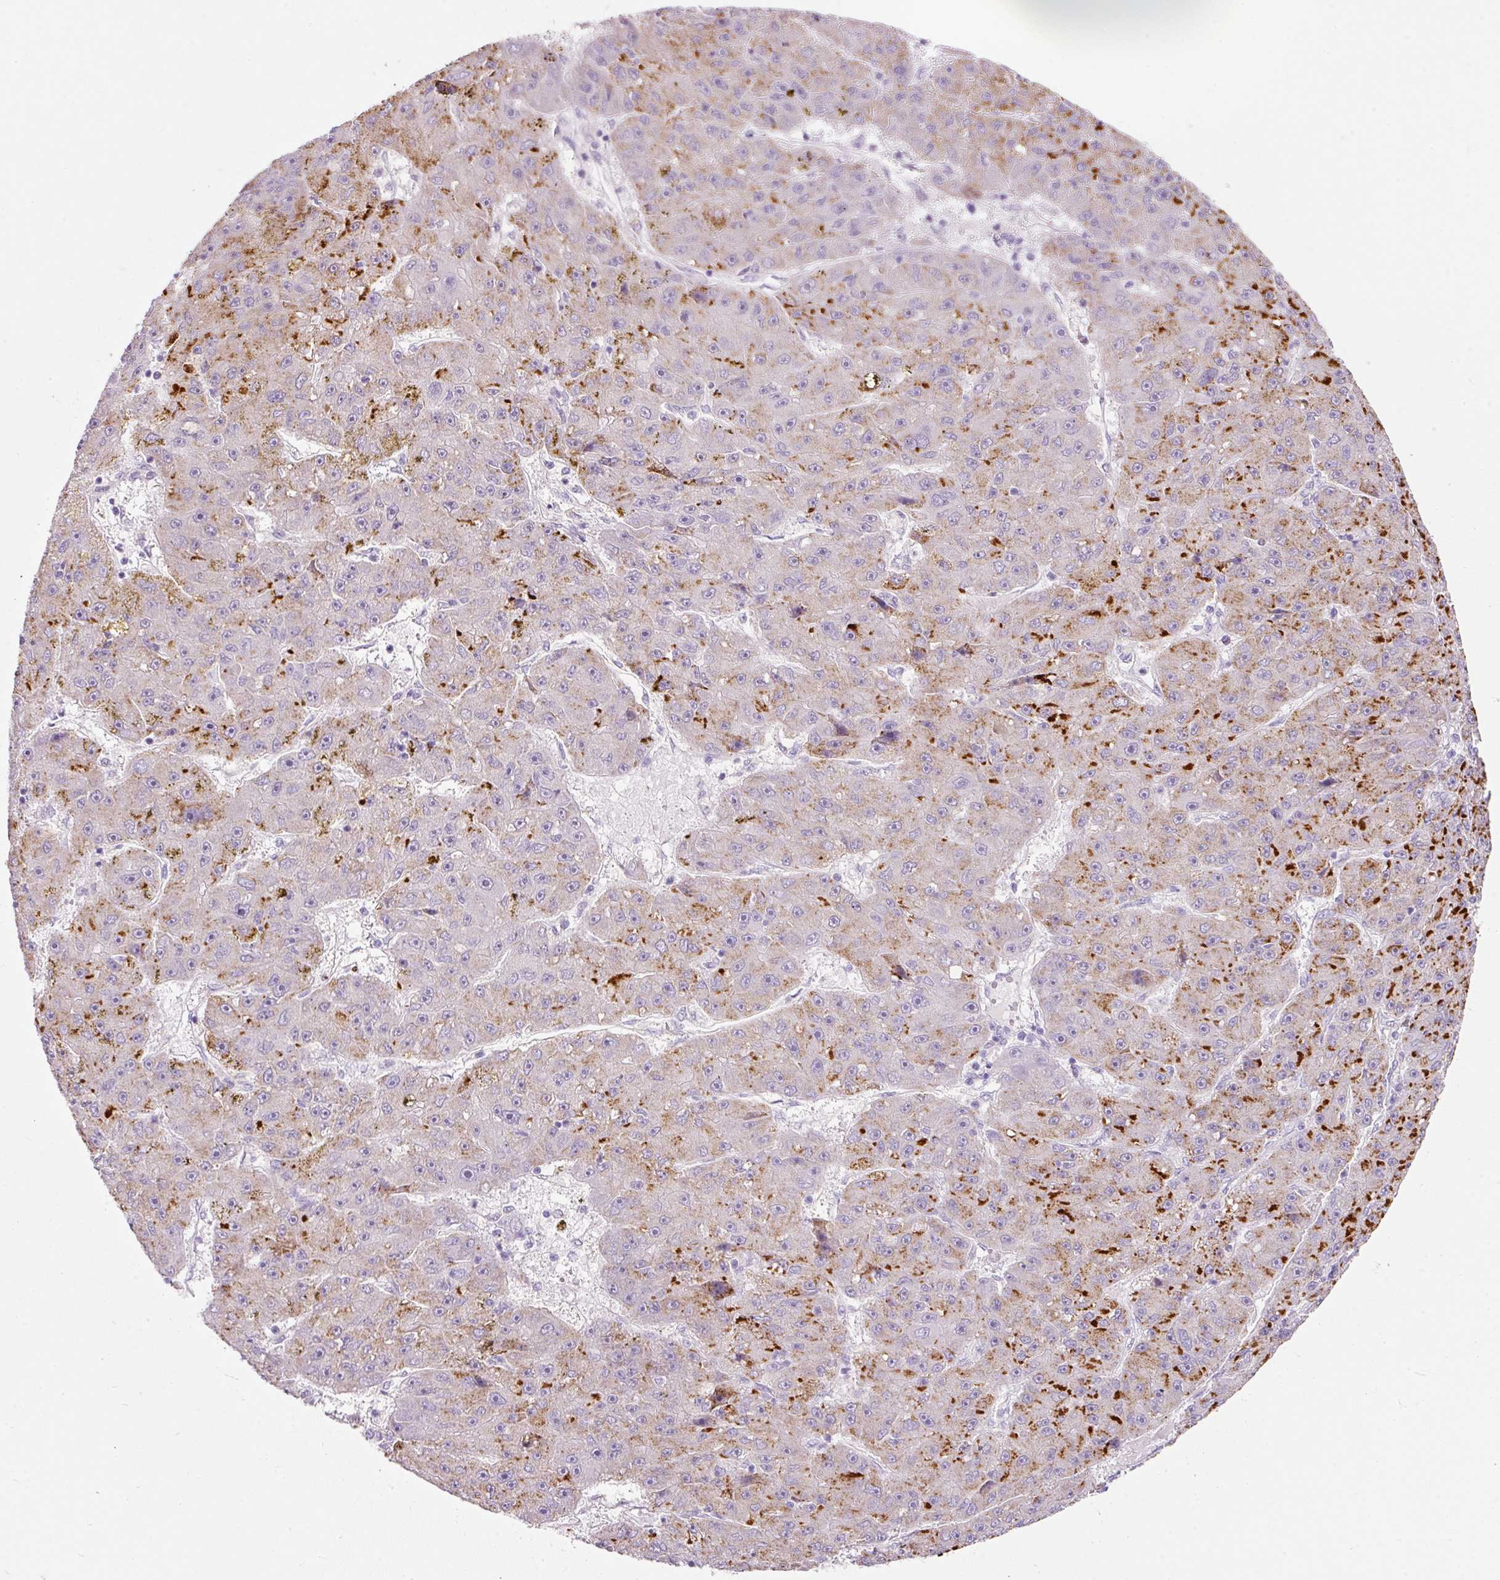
{"staining": {"intensity": "strong", "quantity": "<25%", "location": "cytoplasmic/membranous"}, "tissue": "liver cancer", "cell_type": "Tumor cells", "image_type": "cancer", "snomed": [{"axis": "morphology", "description": "Carcinoma, Hepatocellular, NOS"}, {"axis": "topography", "description": "Liver"}], "caption": "Liver cancer (hepatocellular carcinoma) stained with a brown dye displays strong cytoplasmic/membranous positive positivity in about <25% of tumor cells.", "gene": "DNM1", "patient": {"sex": "male", "age": 67}}